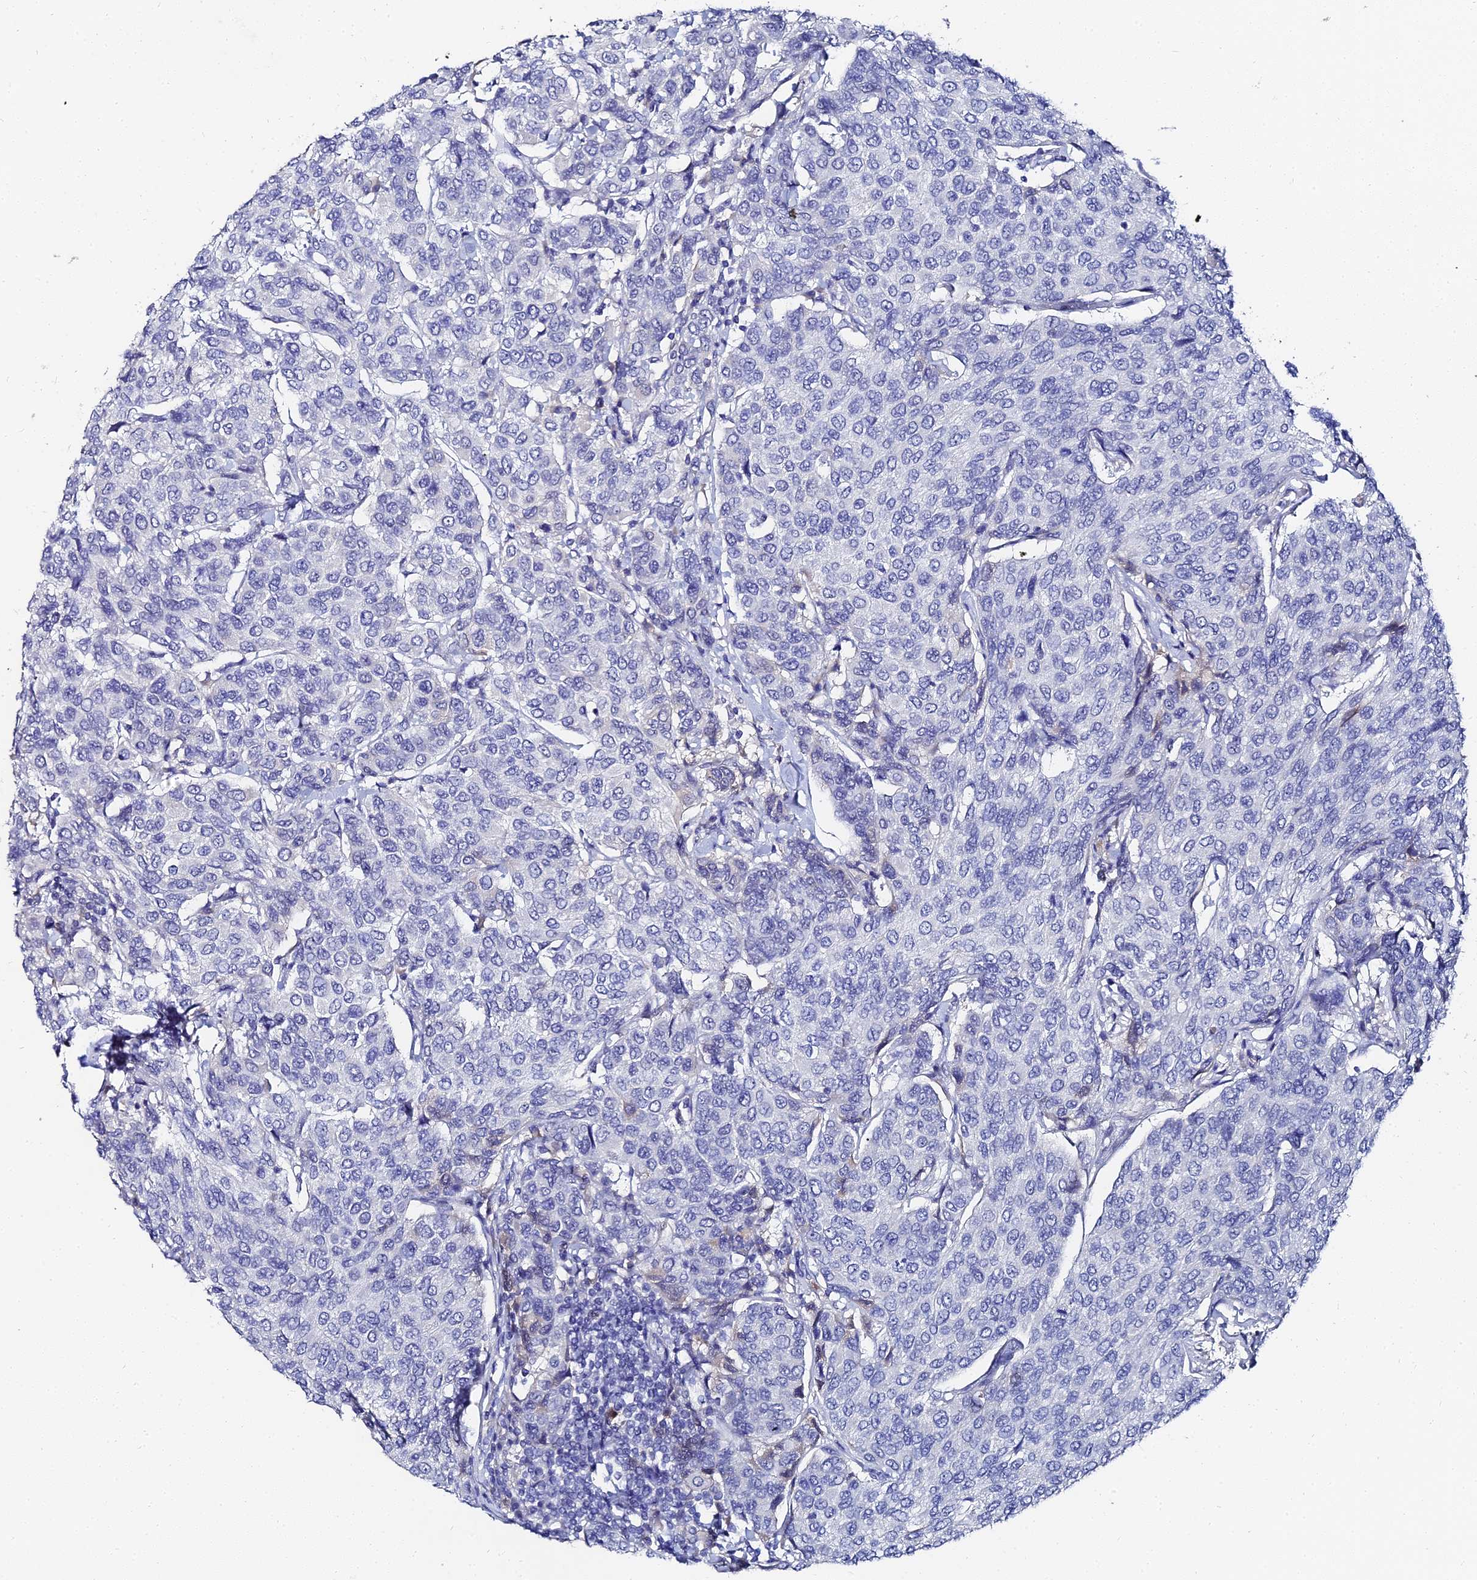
{"staining": {"intensity": "negative", "quantity": "none", "location": "none"}, "tissue": "breast cancer", "cell_type": "Tumor cells", "image_type": "cancer", "snomed": [{"axis": "morphology", "description": "Duct carcinoma"}, {"axis": "topography", "description": "Breast"}], "caption": "The photomicrograph exhibits no staining of tumor cells in breast cancer. (DAB (3,3'-diaminobenzidine) immunohistochemistry visualized using brightfield microscopy, high magnification).", "gene": "KRT17", "patient": {"sex": "female", "age": 55}}